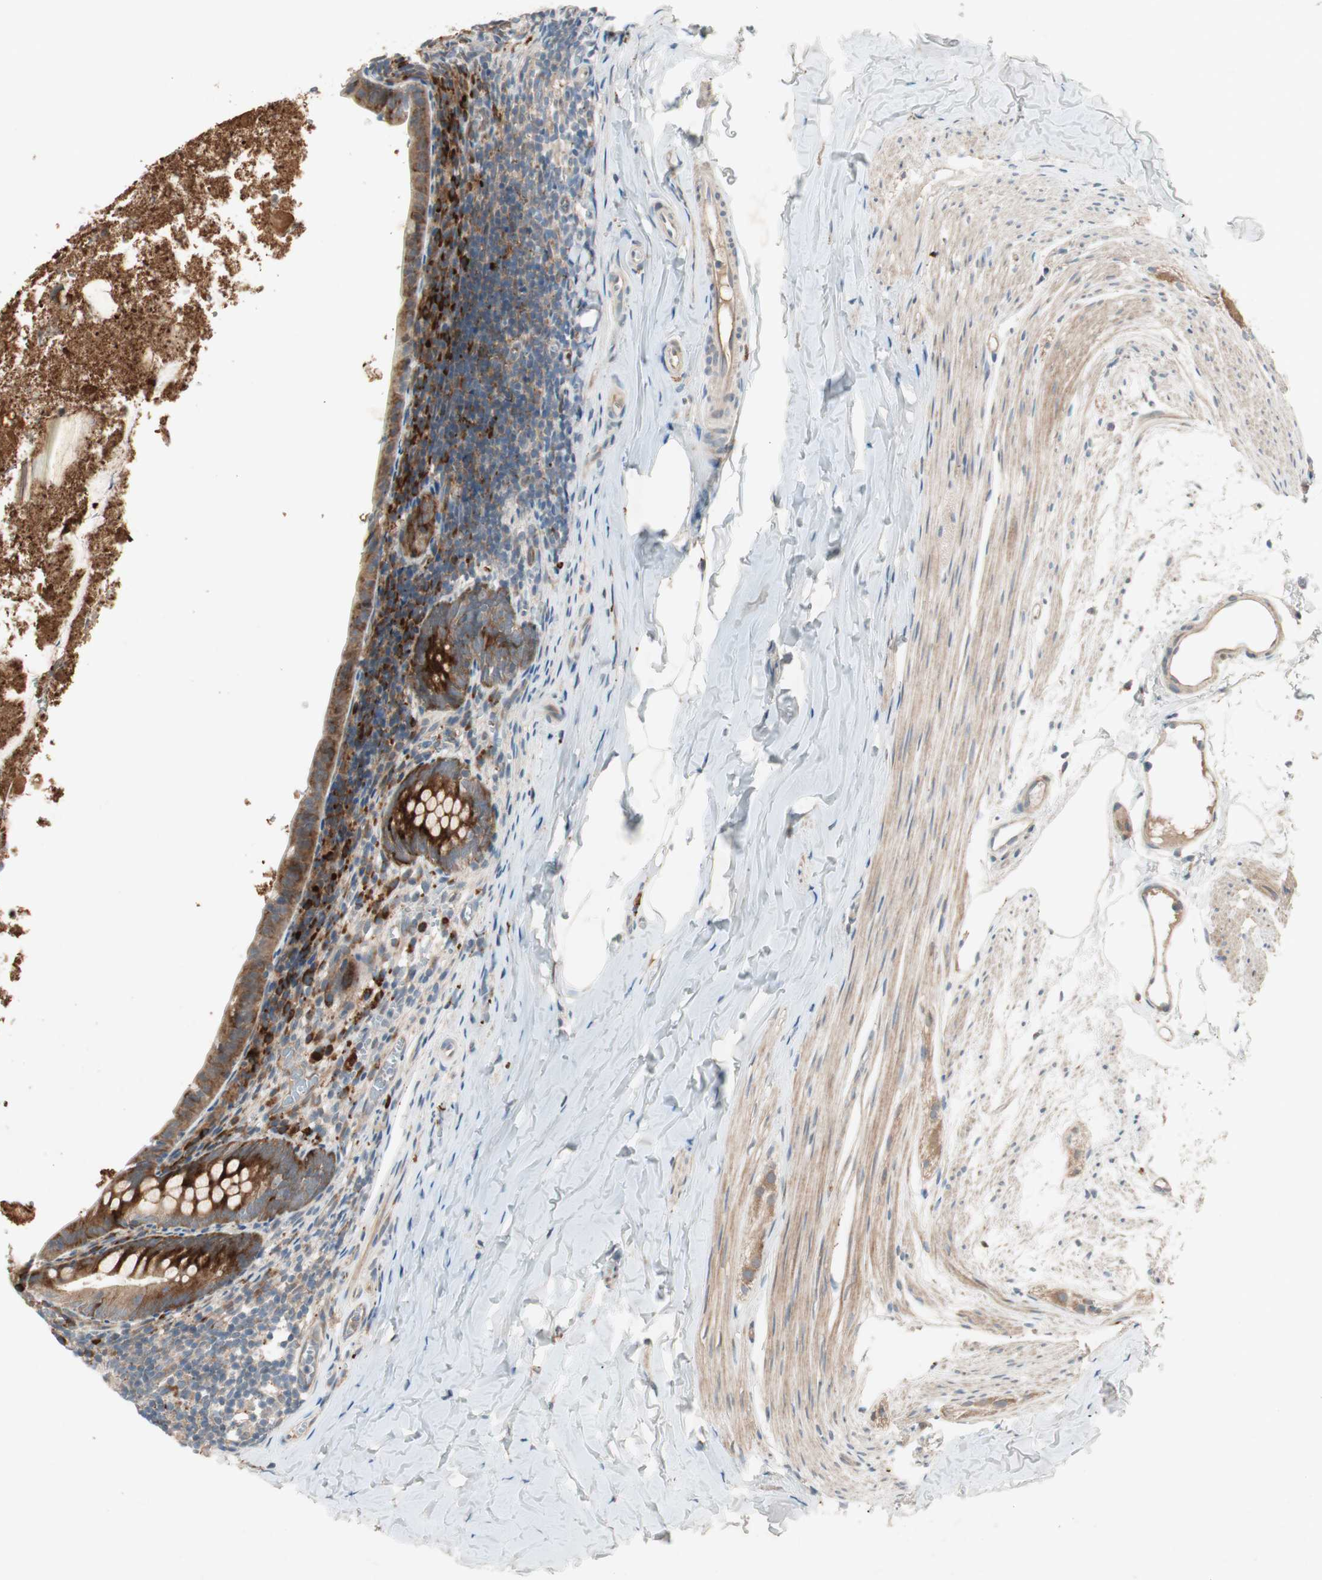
{"staining": {"intensity": "strong", "quantity": ">75%", "location": "cytoplasmic/membranous"}, "tissue": "appendix", "cell_type": "Glandular cells", "image_type": "normal", "snomed": [{"axis": "morphology", "description": "Normal tissue, NOS"}, {"axis": "topography", "description": "Appendix"}], "caption": "A high amount of strong cytoplasmic/membranous staining is identified in approximately >75% of glandular cells in benign appendix. (Stains: DAB in brown, nuclei in blue, Microscopy: brightfield microscopy at high magnification).", "gene": "APOO", "patient": {"sex": "female", "age": 10}}